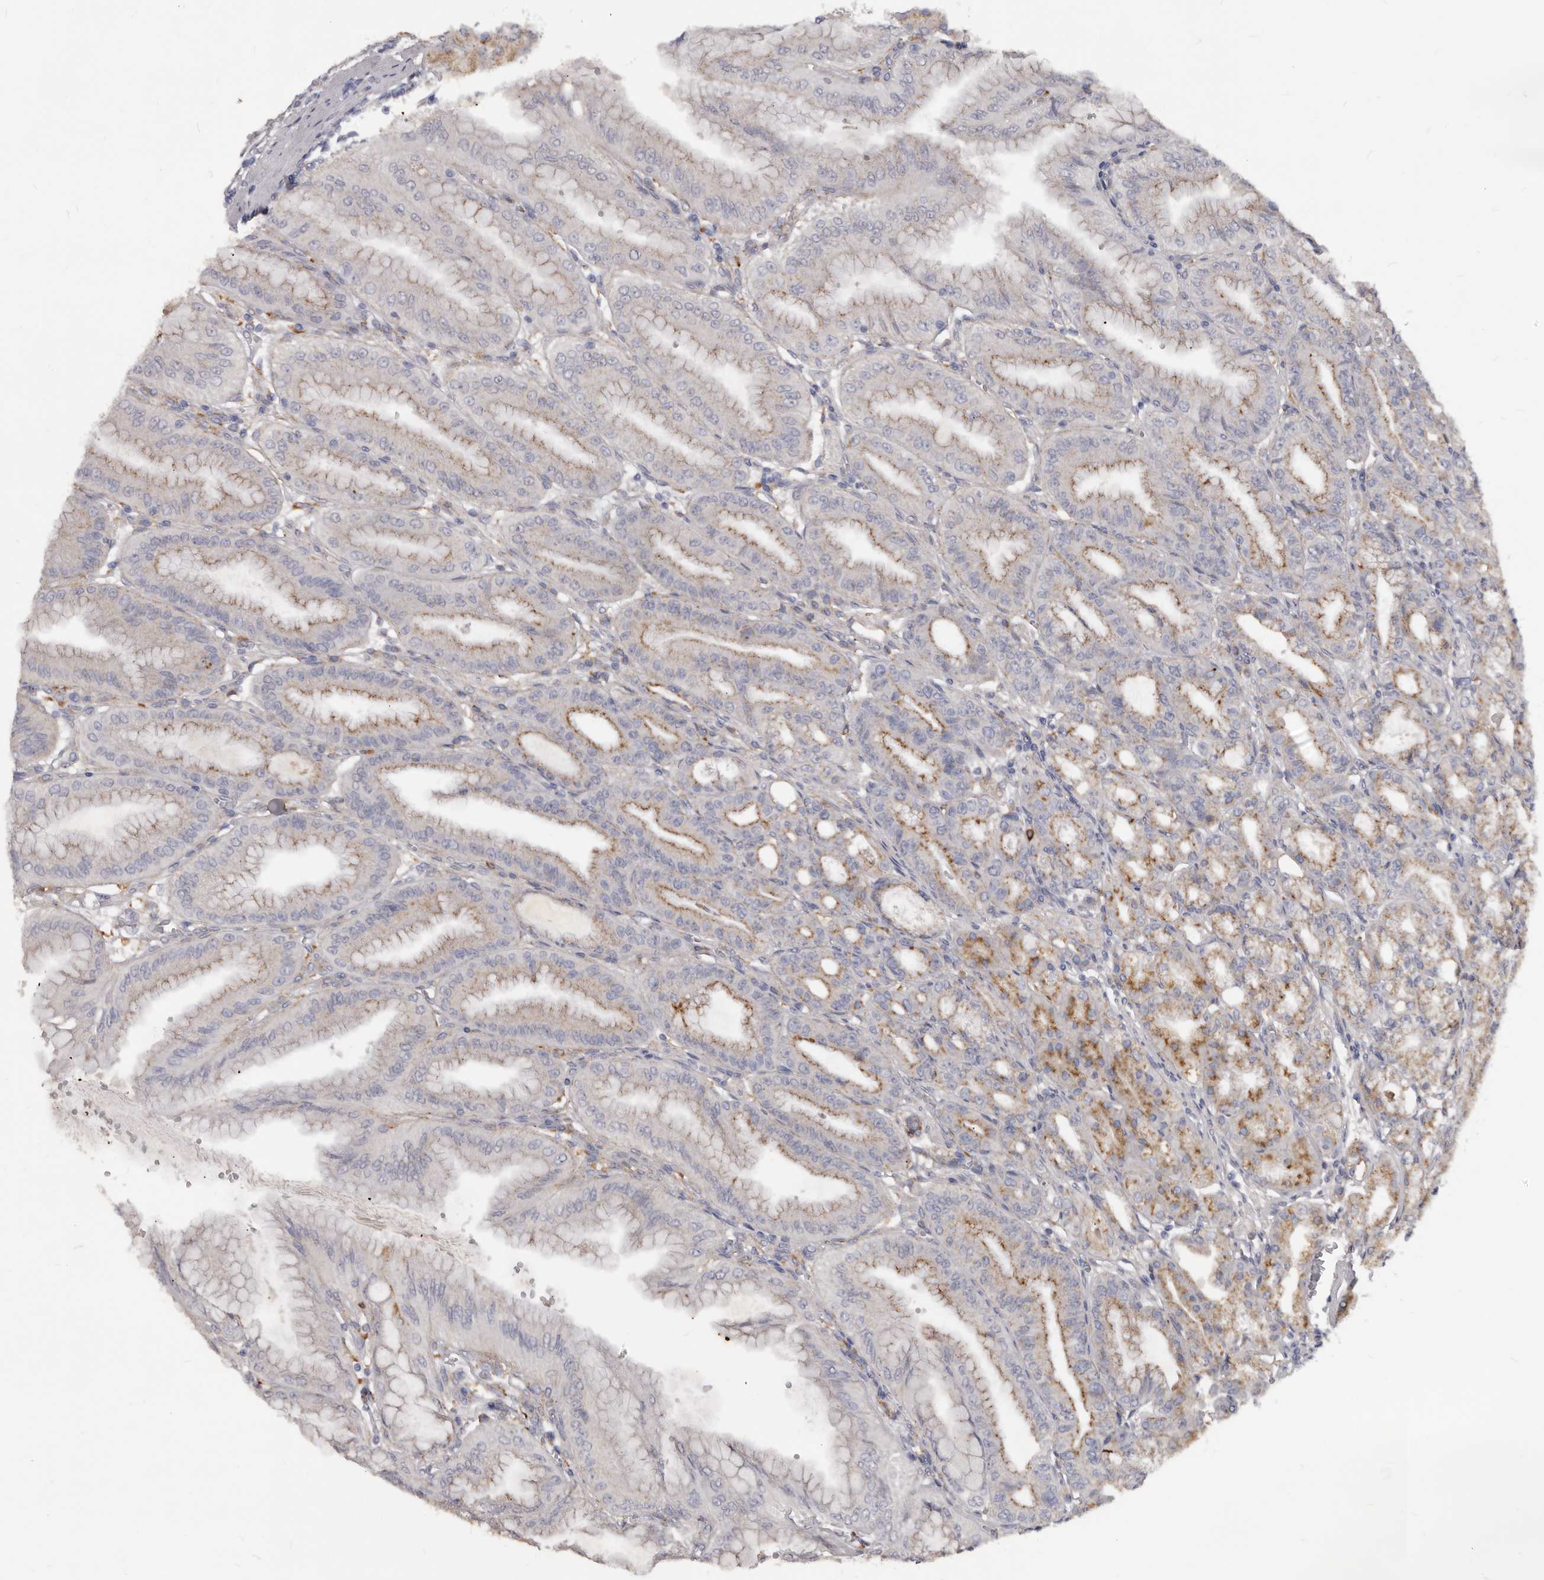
{"staining": {"intensity": "moderate", "quantity": "<25%", "location": "cytoplasmic/membranous"}, "tissue": "stomach", "cell_type": "Glandular cells", "image_type": "normal", "snomed": [{"axis": "morphology", "description": "Normal tissue, NOS"}, {"axis": "topography", "description": "Stomach, lower"}], "caption": "Immunohistochemistry (DAB) staining of unremarkable stomach shows moderate cytoplasmic/membranous protein staining in about <25% of glandular cells.", "gene": "PI4K2A", "patient": {"sex": "male", "age": 71}}